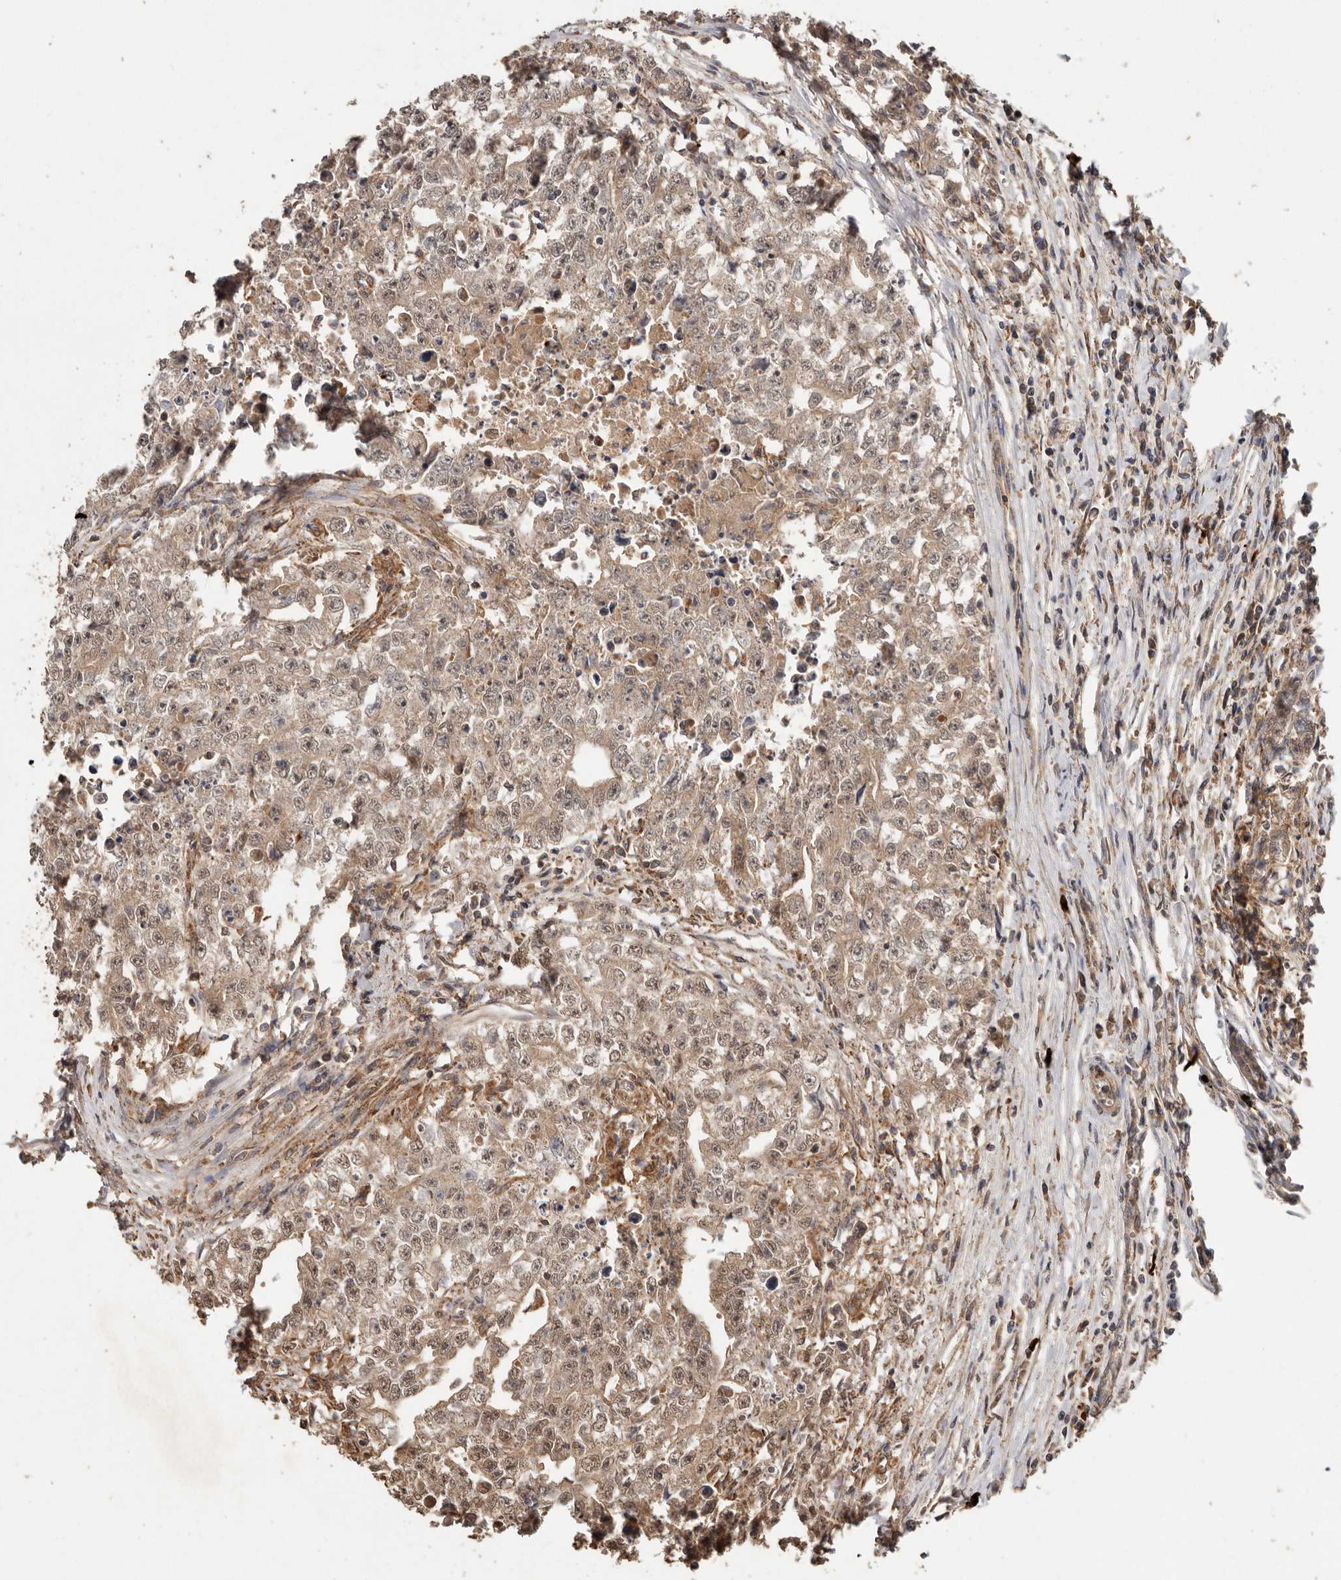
{"staining": {"intensity": "weak", "quantity": ">75%", "location": "cytoplasmic/membranous,nuclear"}, "tissue": "testis cancer", "cell_type": "Tumor cells", "image_type": "cancer", "snomed": [{"axis": "morphology", "description": "Seminoma, NOS"}, {"axis": "morphology", "description": "Carcinoma, Embryonal, NOS"}, {"axis": "topography", "description": "Testis"}], "caption": "Weak cytoplasmic/membranous and nuclear protein staining is appreciated in approximately >75% of tumor cells in testis cancer (embryonal carcinoma).", "gene": "RWDD1", "patient": {"sex": "male", "age": 43}}